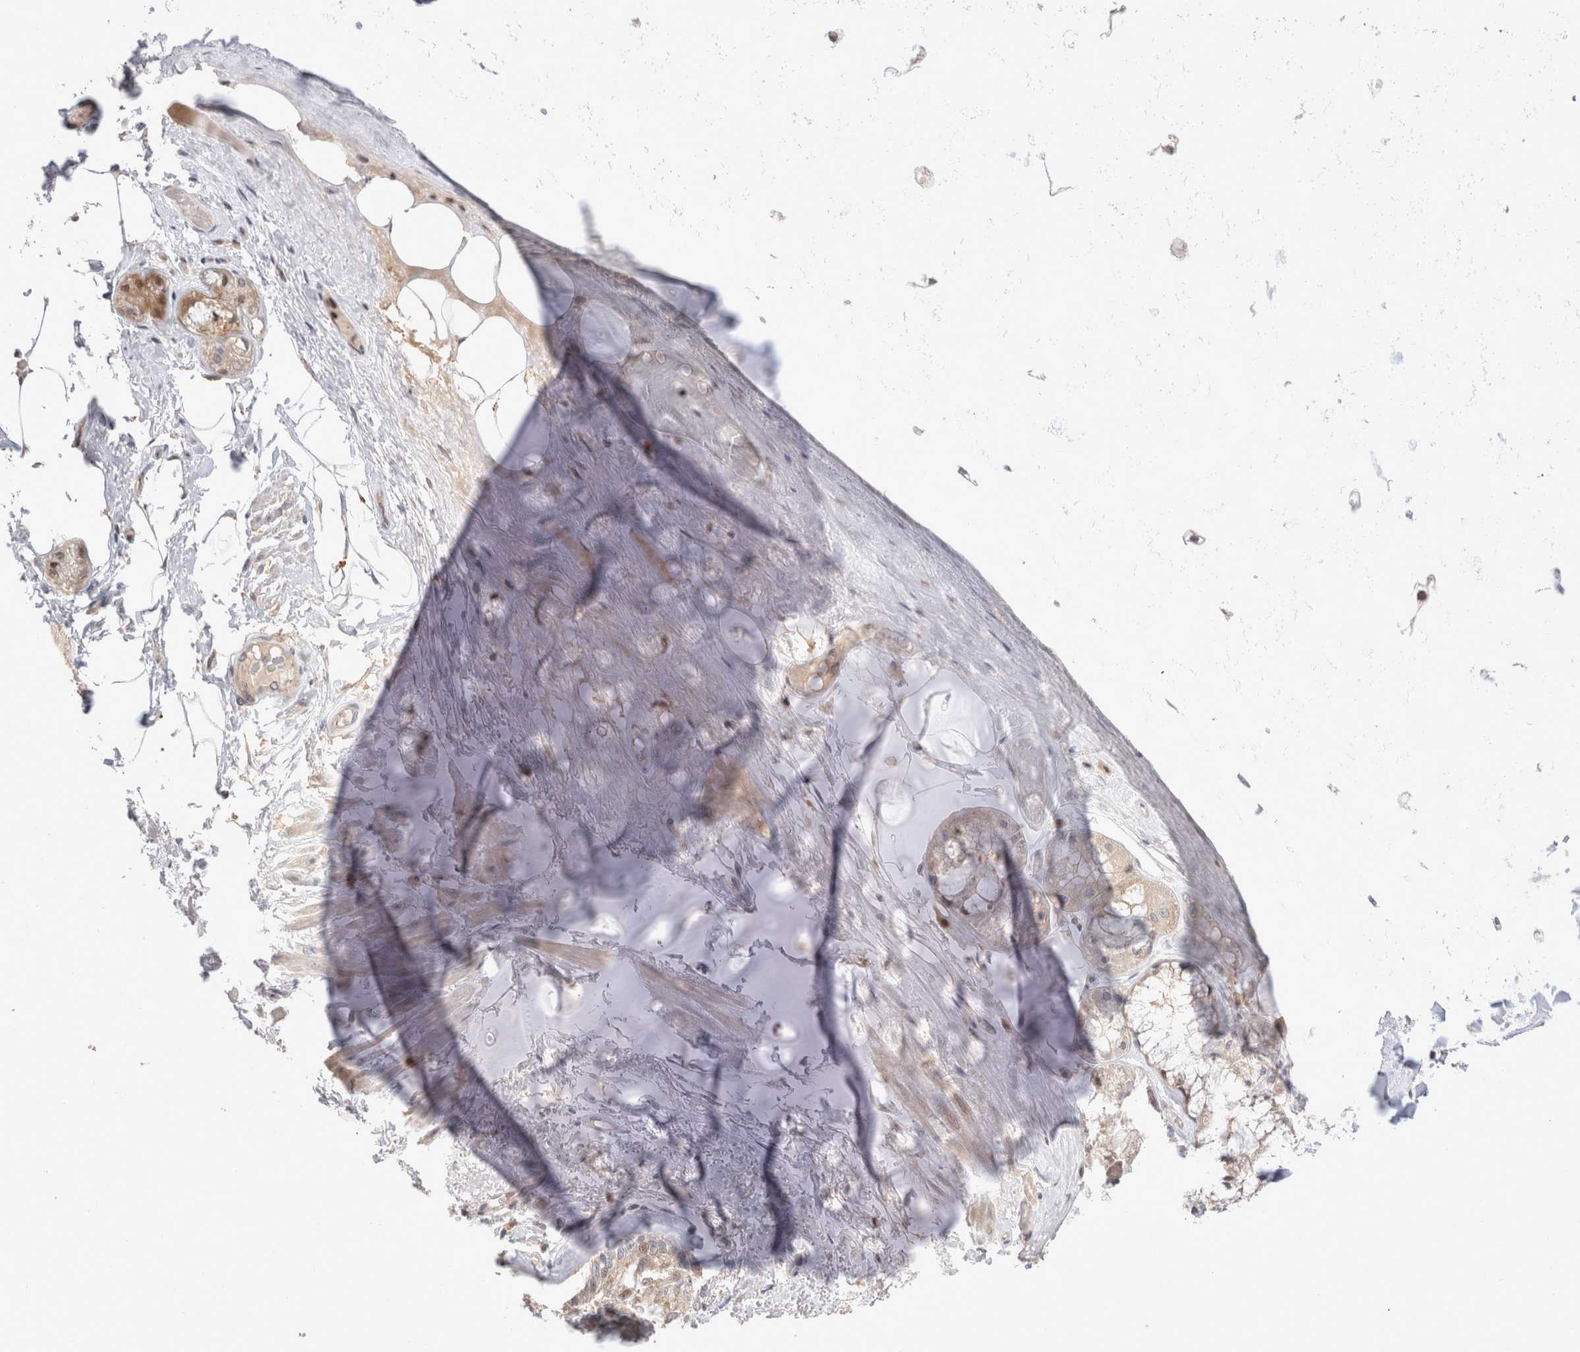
{"staining": {"intensity": "moderate", "quantity": ">75%", "location": "cytoplasmic/membranous"}, "tissue": "adipose tissue", "cell_type": "Adipocytes", "image_type": "normal", "snomed": [{"axis": "morphology", "description": "Normal tissue, NOS"}, {"axis": "topography", "description": "Bronchus"}], "caption": "Immunohistochemical staining of benign adipose tissue displays medium levels of moderate cytoplasmic/membranous staining in about >75% of adipocytes.", "gene": "HTT", "patient": {"sex": "male", "age": 66}}